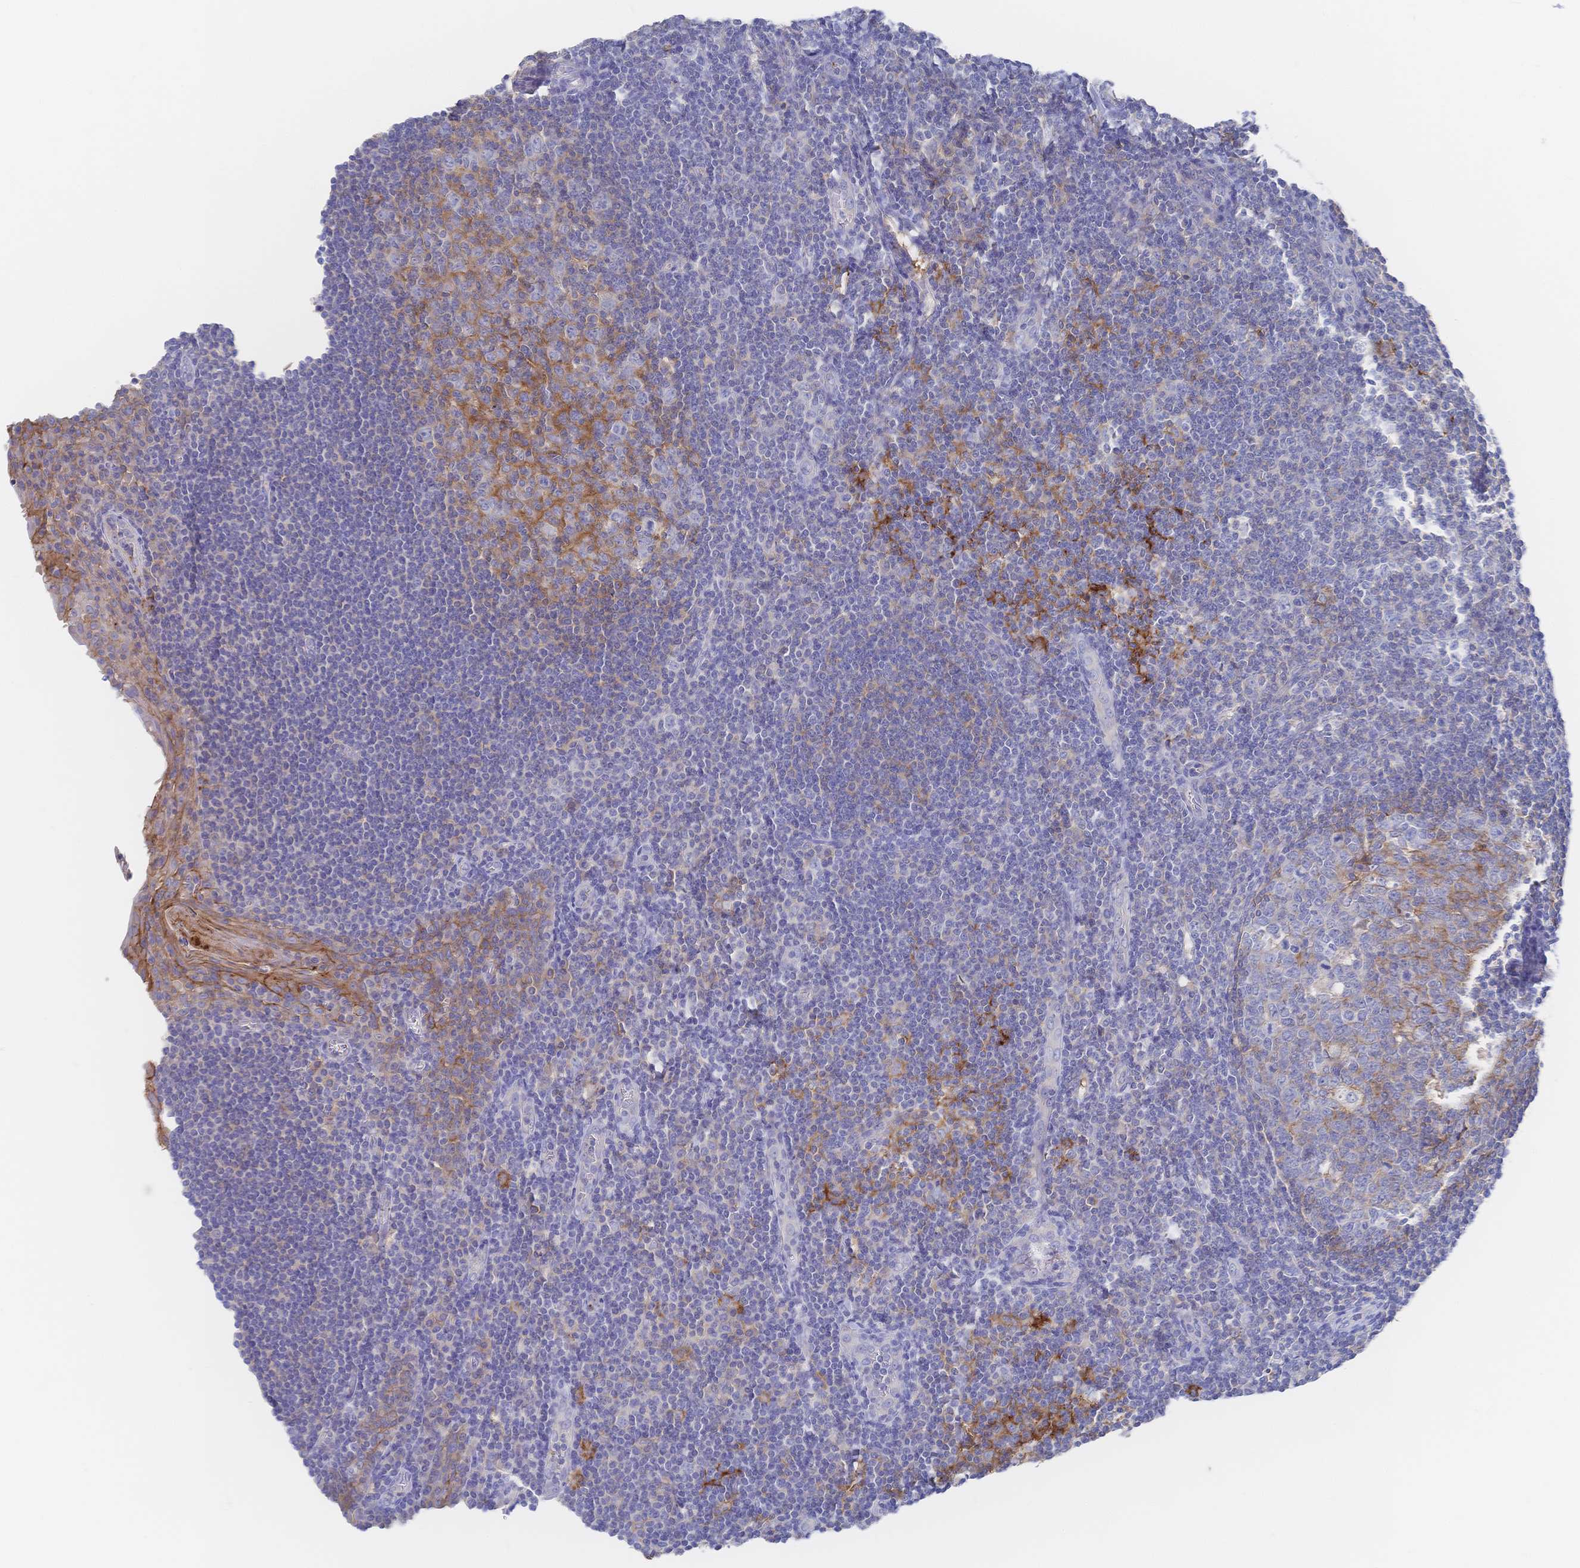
{"staining": {"intensity": "moderate", "quantity": "25%-75%", "location": "cytoplasmic/membranous"}, "tissue": "tonsil", "cell_type": "Germinal center cells", "image_type": "normal", "snomed": [{"axis": "morphology", "description": "Normal tissue, NOS"}, {"axis": "topography", "description": "Tonsil"}], "caption": "DAB (3,3'-diaminobenzidine) immunohistochemical staining of benign tonsil shows moderate cytoplasmic/membranous protein staining in about 25%-75% of germinal center cells. (DAB IHC with brightfield microscopy, high magnification).", "gene": "F11R", "patient": {"sex": "male", "age": 27}}